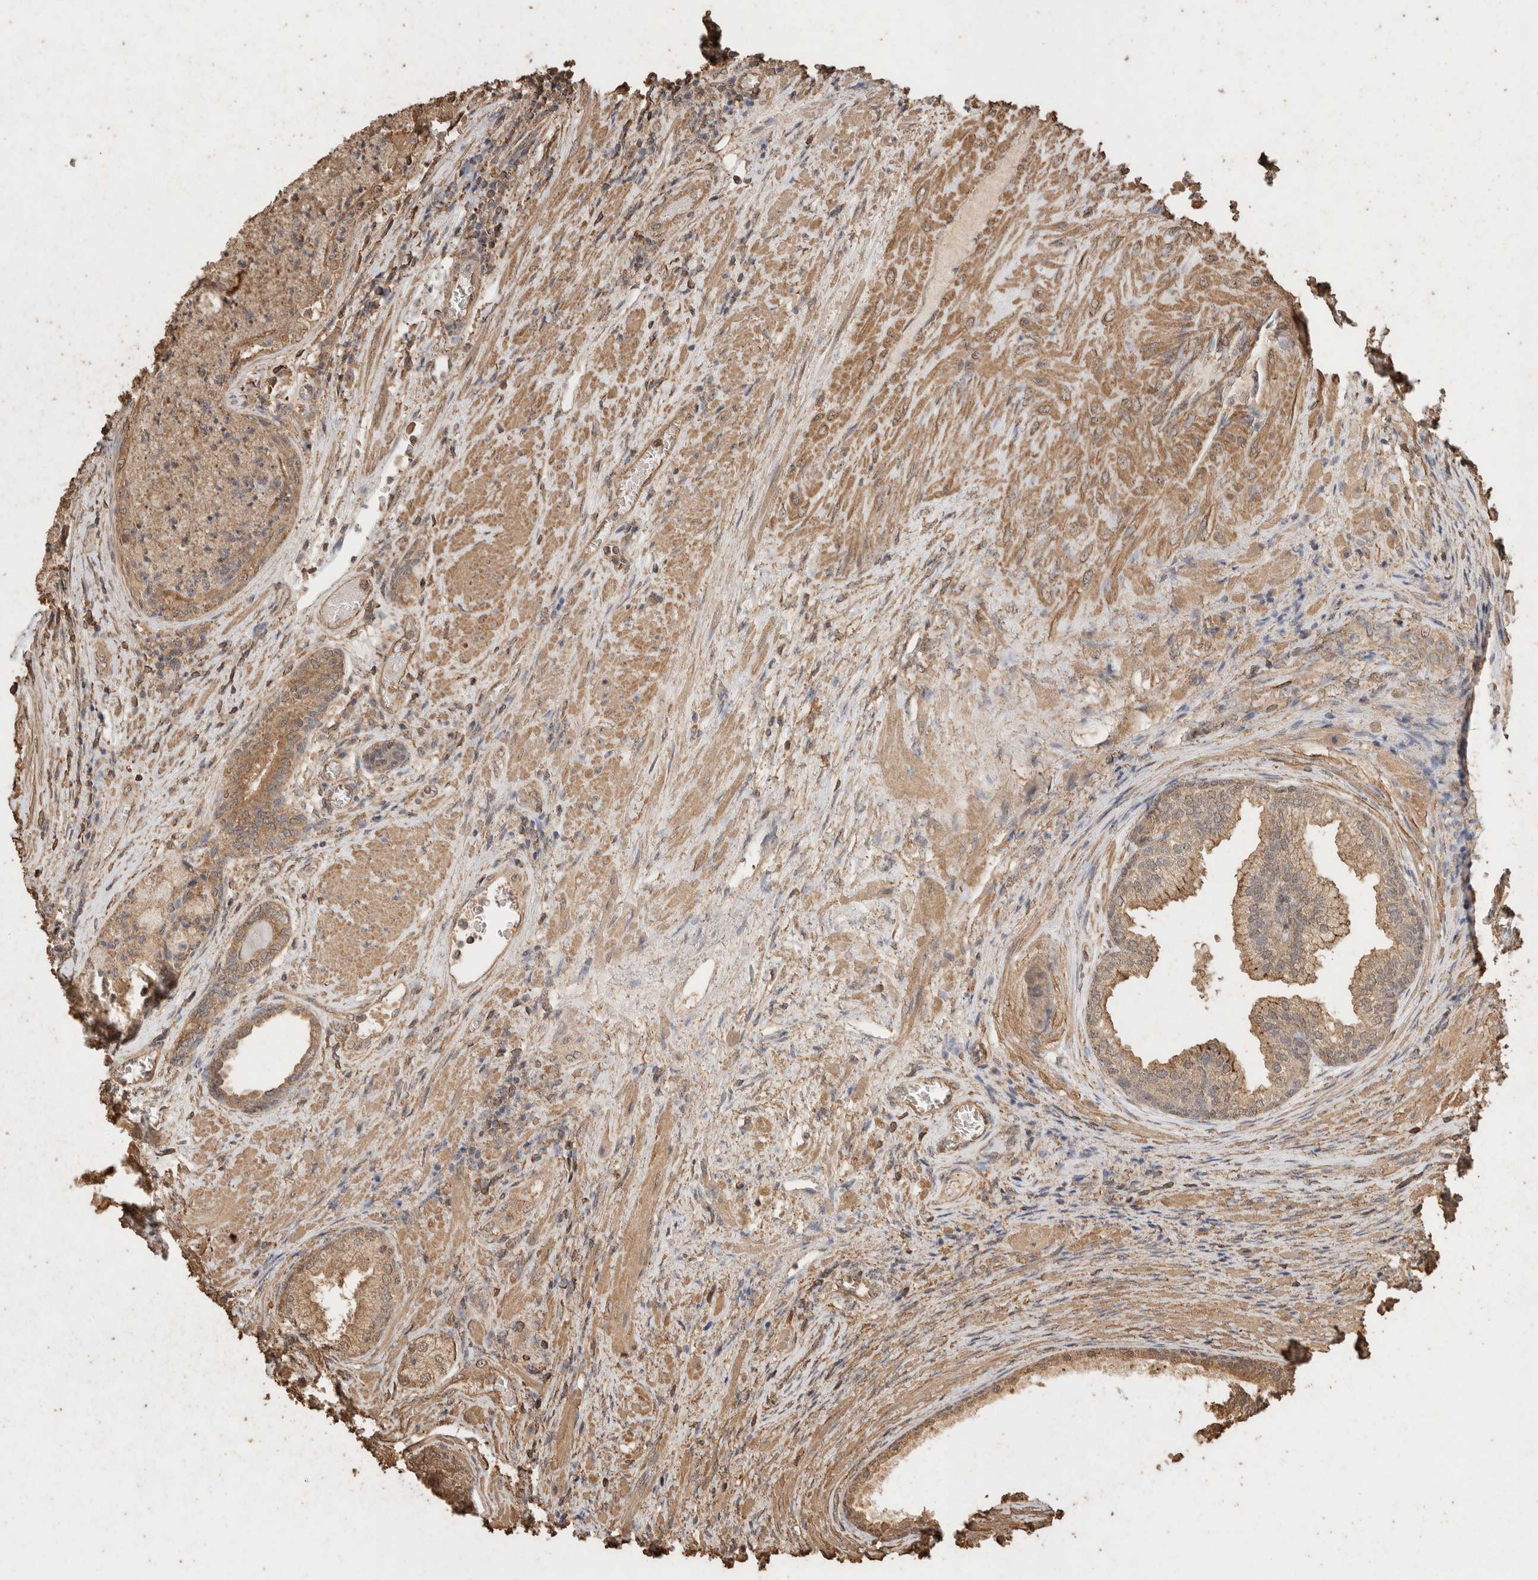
{"staining": {"intensity": "weak", "quantity": ">75%", "location": "cytoplasmic/membranous"}, "tissue": "prostate", "cell_type": "Glandular cells", "image_type": "normal", "snomed": [{"axis": "morphology", "description": "Normal tissue, NOS"}, {"axis": "topography", "description": "Prostate"}], "caption": "A high-resolution micrograph shows immunohistochemistry staining of normal prostate, which demonstrates weak cytoplasmic/membranous expression in approximately >75% of glandular cells.", "gene": "CX3CL1", "patient": {"sex": "male", "age": 76}}